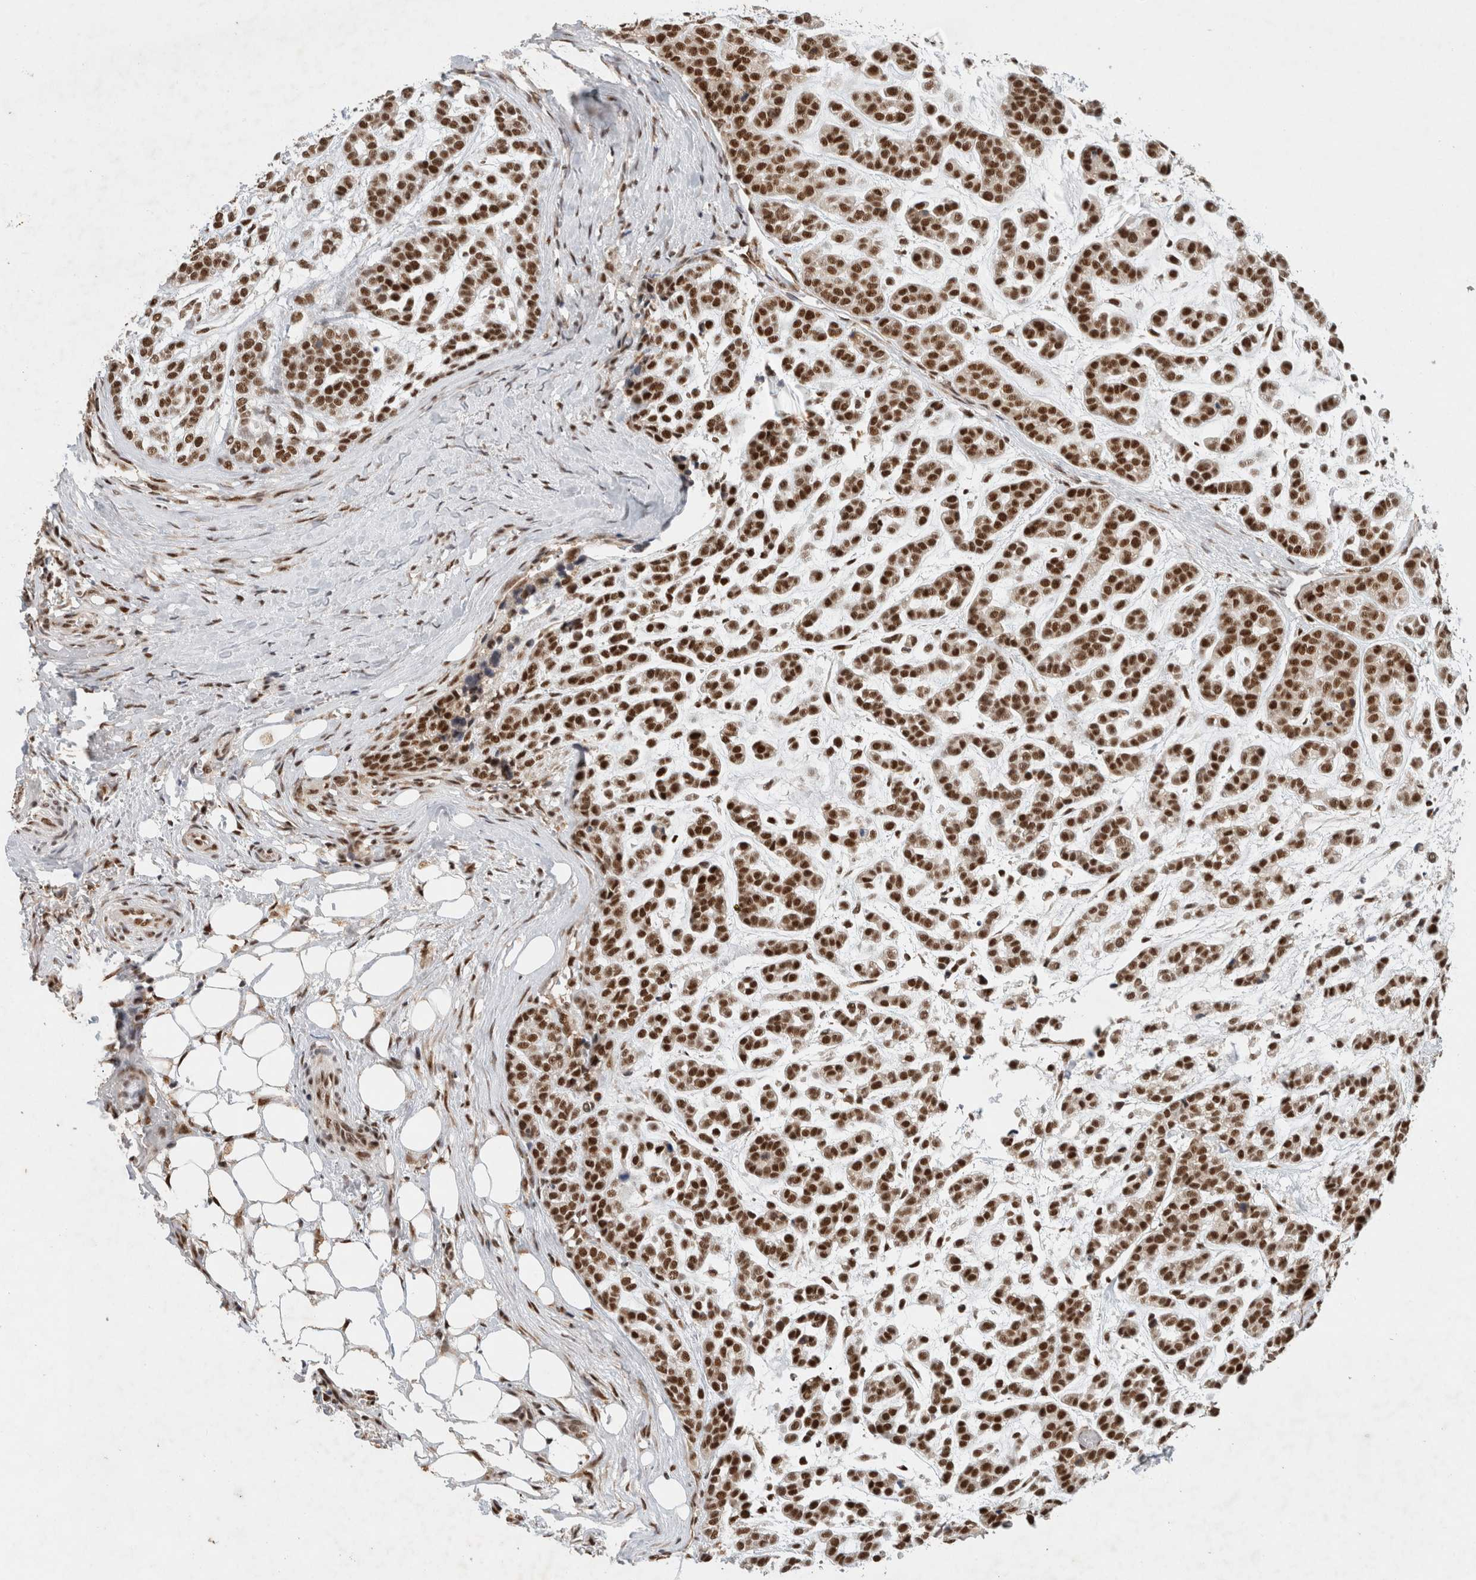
{"staining": {"intensity": "strong", "quantity": ">75%", "location": "nuclear"}, "tissue": "head and neck cancer", "cell_type": "Tumor cells", "image_type": "cancer", "snomed": [{"axis": "morphology", "description": "Adenocarcinoma, NOS"}, {"axis": "morphology", "description": "Adenoma, NOS"}, {"axis": "topography", "description": "Head-Neck"}], "caption": "DAB immunohistochemical staining of human head and neck cancer demonstrates strong nuclear protein expression in about >75% of tumor cells. (Brightfield microscopy of DAB IHC at high magnification).", "gene": "DDX42", "patient": {"sex": "female", "age": 55}}